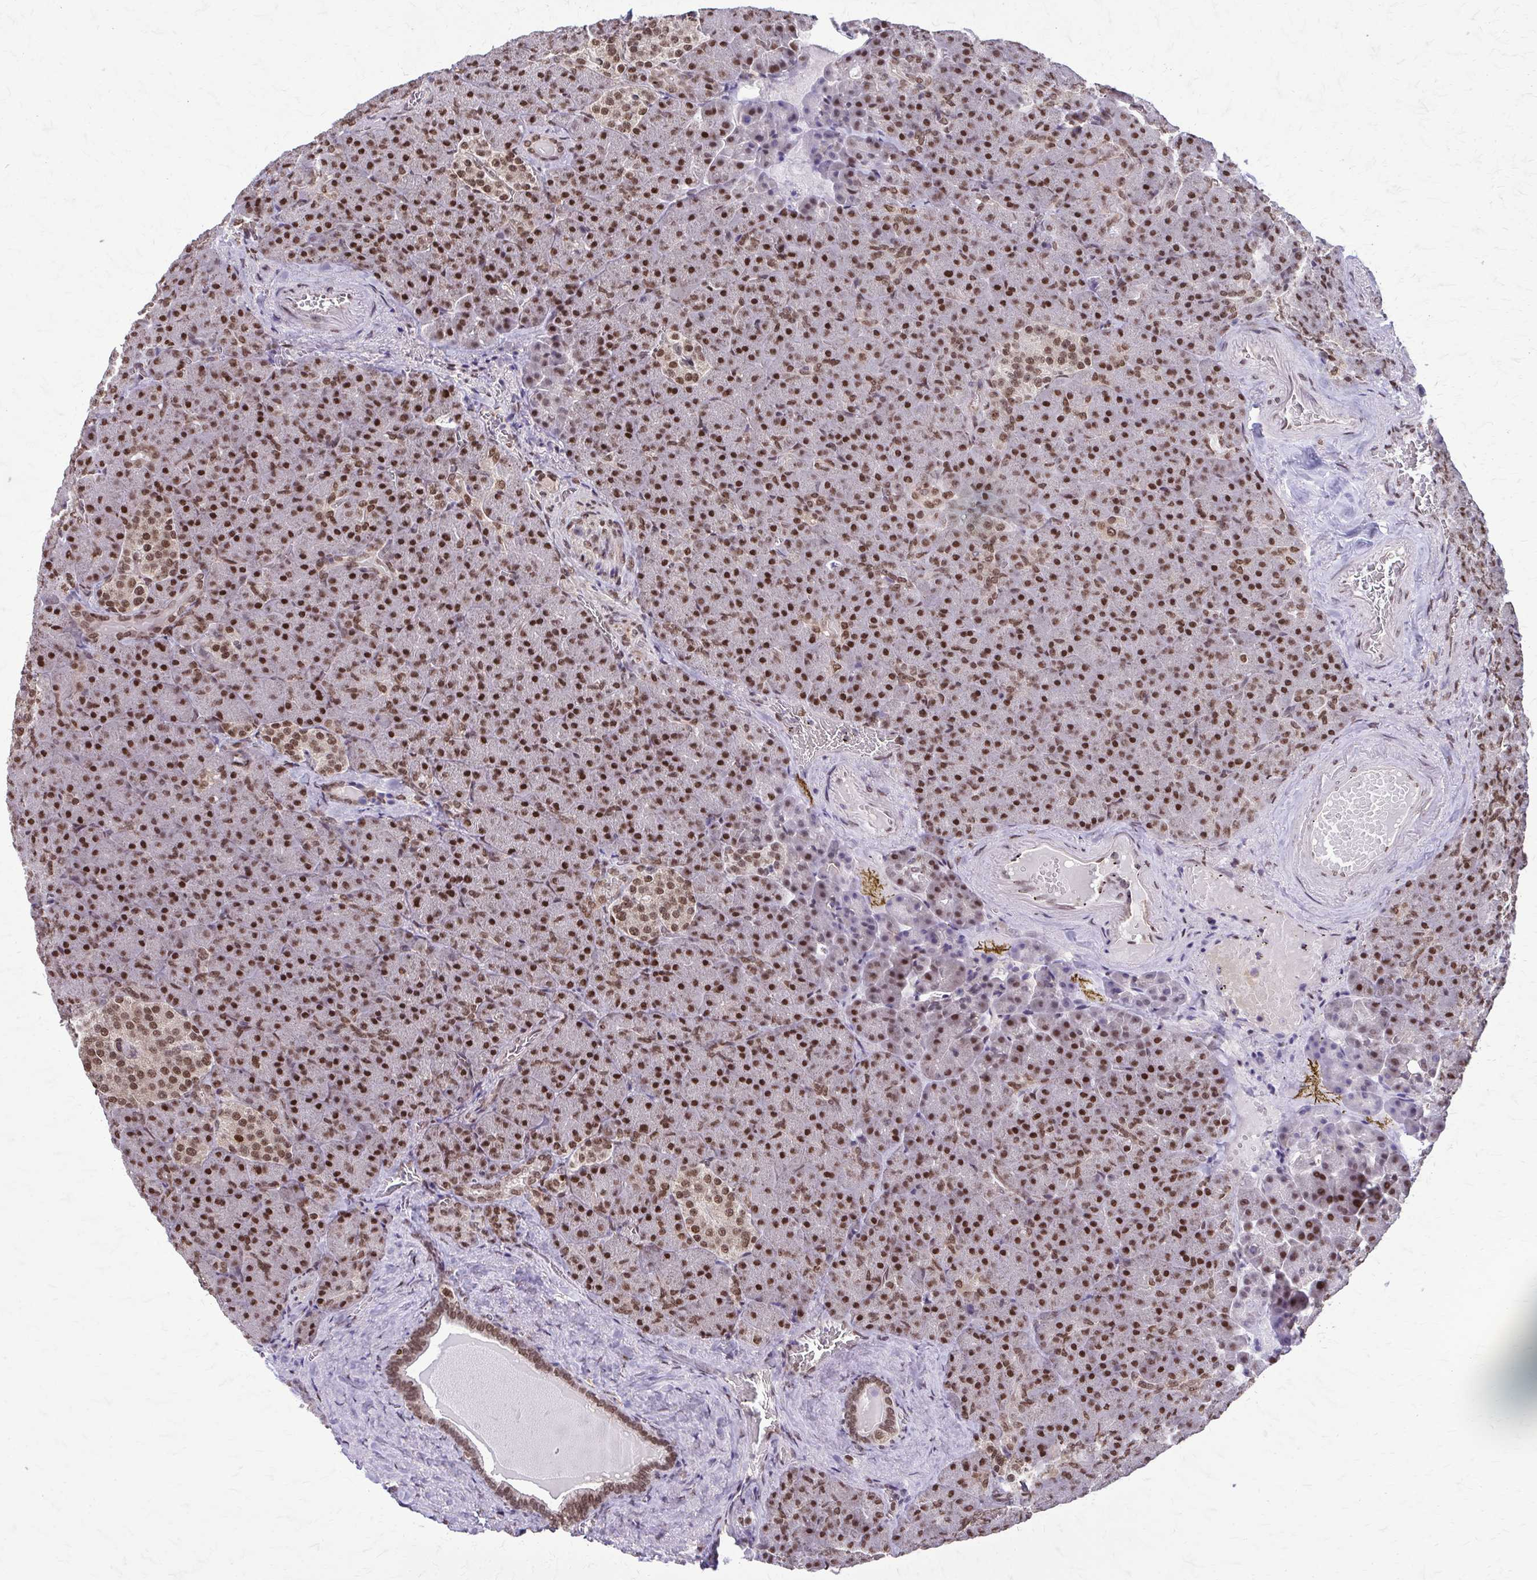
{"staining": {"intensity": "strong", "quantity": ">75%", "location": "nuclear"}, "tissue": "pancreas", "cell_type": "Exocrine glandular cells", "image_type": "normal", "snomed": [{"axis": "morphology", "description": "Normal tissue, NOS"}, {"axis": "topography", "description": "Pancreas"}], "caption": "A high-resolution histopathology image shows IHC staining of normal pancreas, which shows strong nuclear staining in about >75% of exocrine glandular cells.", "gene": "TTF1", "patient": {"sex": "female", "age": 74}}